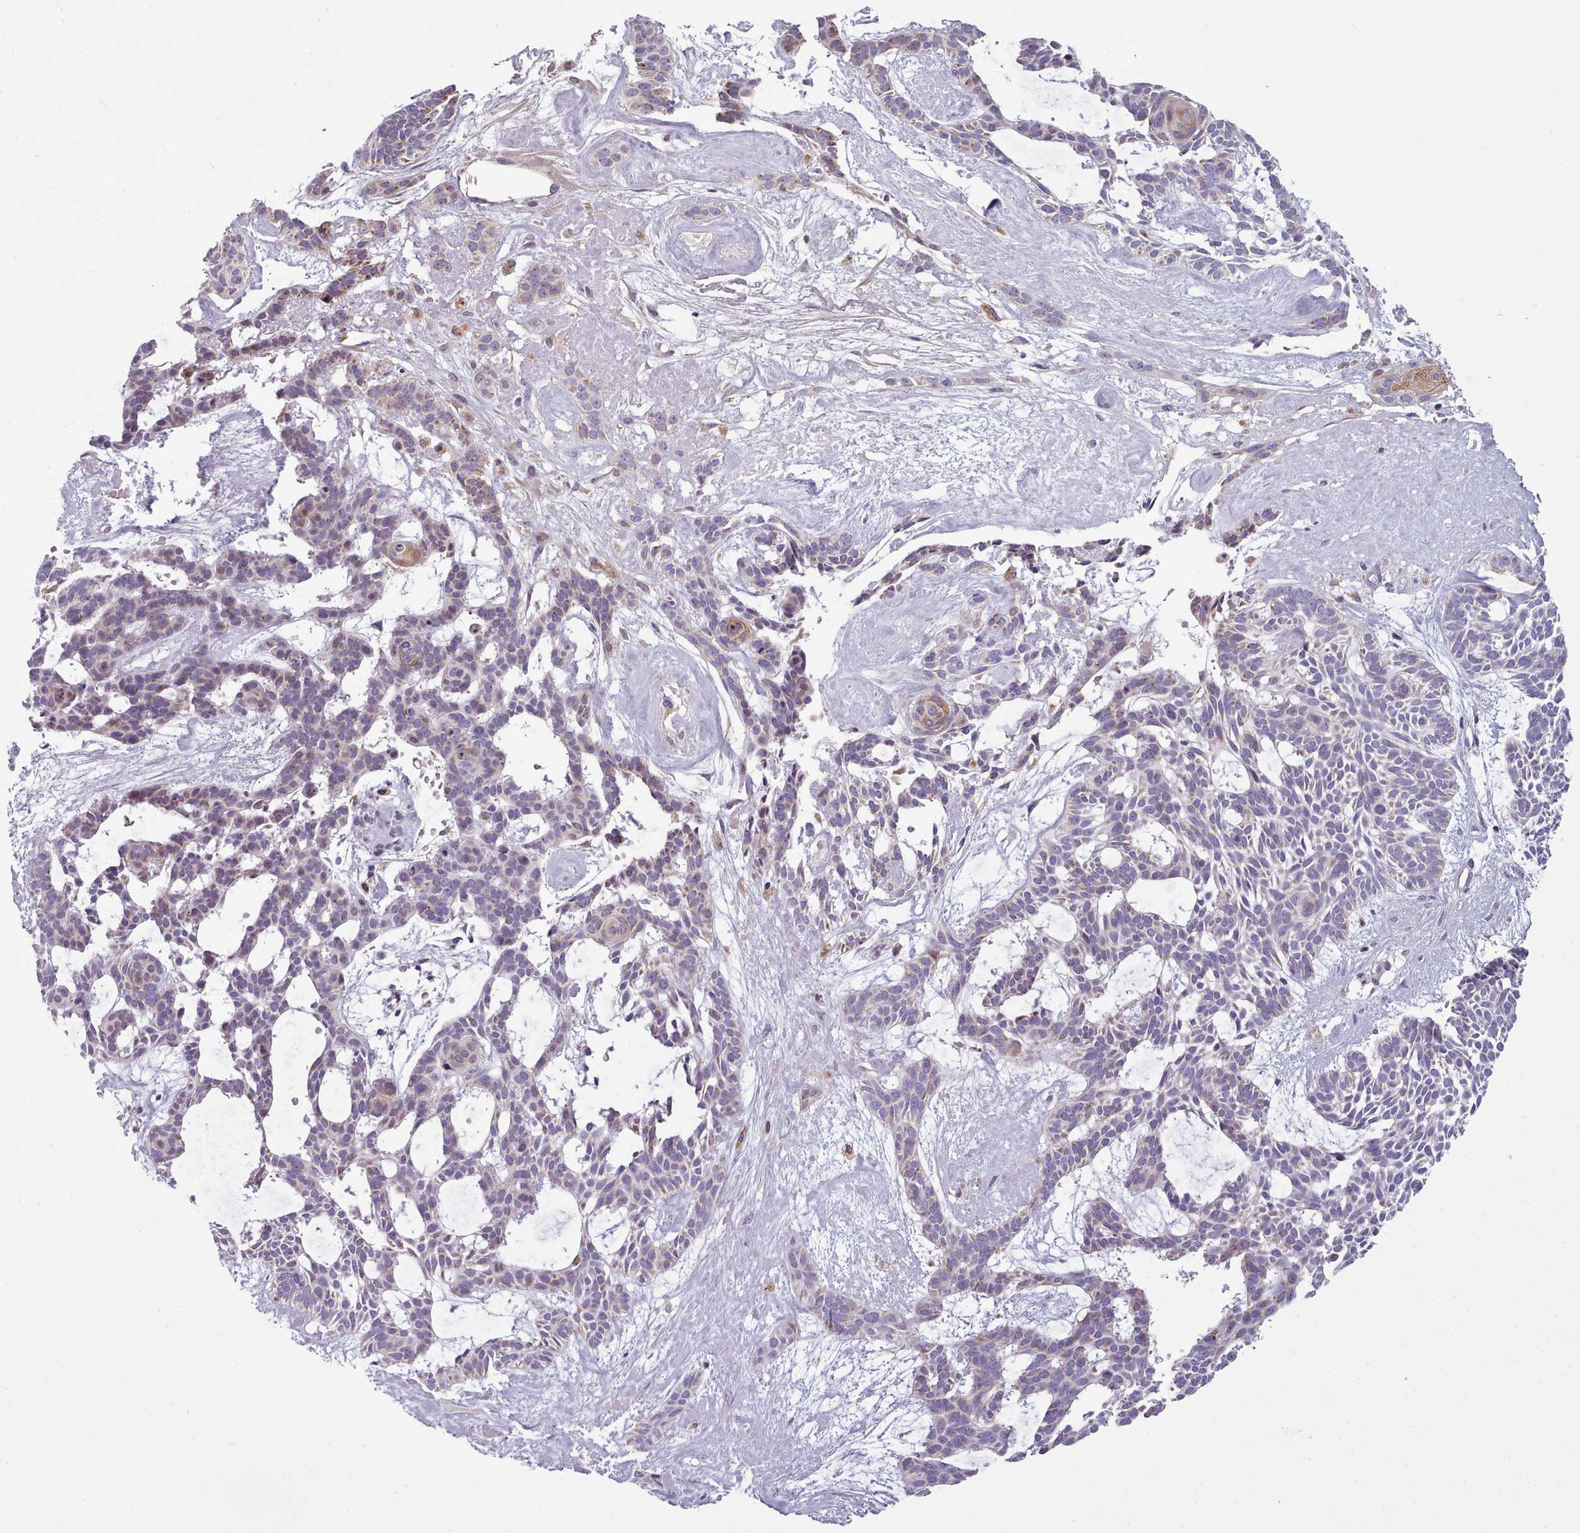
{"staining": {"intensity": "weak", "quantity": "<25%", "location": "cytoplasmic/membranous"}, "tissue": "skin cancer", "cell_type": "Tumor cells", "image_type": "cancer", "snomed": [{"axis": "morphology", "description": "Basal cell carcinoma"}, {"axis": "topography", "description": "Skin"}], "caption": "The immunohistochemistry (IHC) photomicrograph has no significant positivity in tumor cells of basal cell carcinoma (skin) tissue. Nuclei are stained in blue.", "gene": "SLC52A3", "patient": {"sex": "male", "age": 61}}